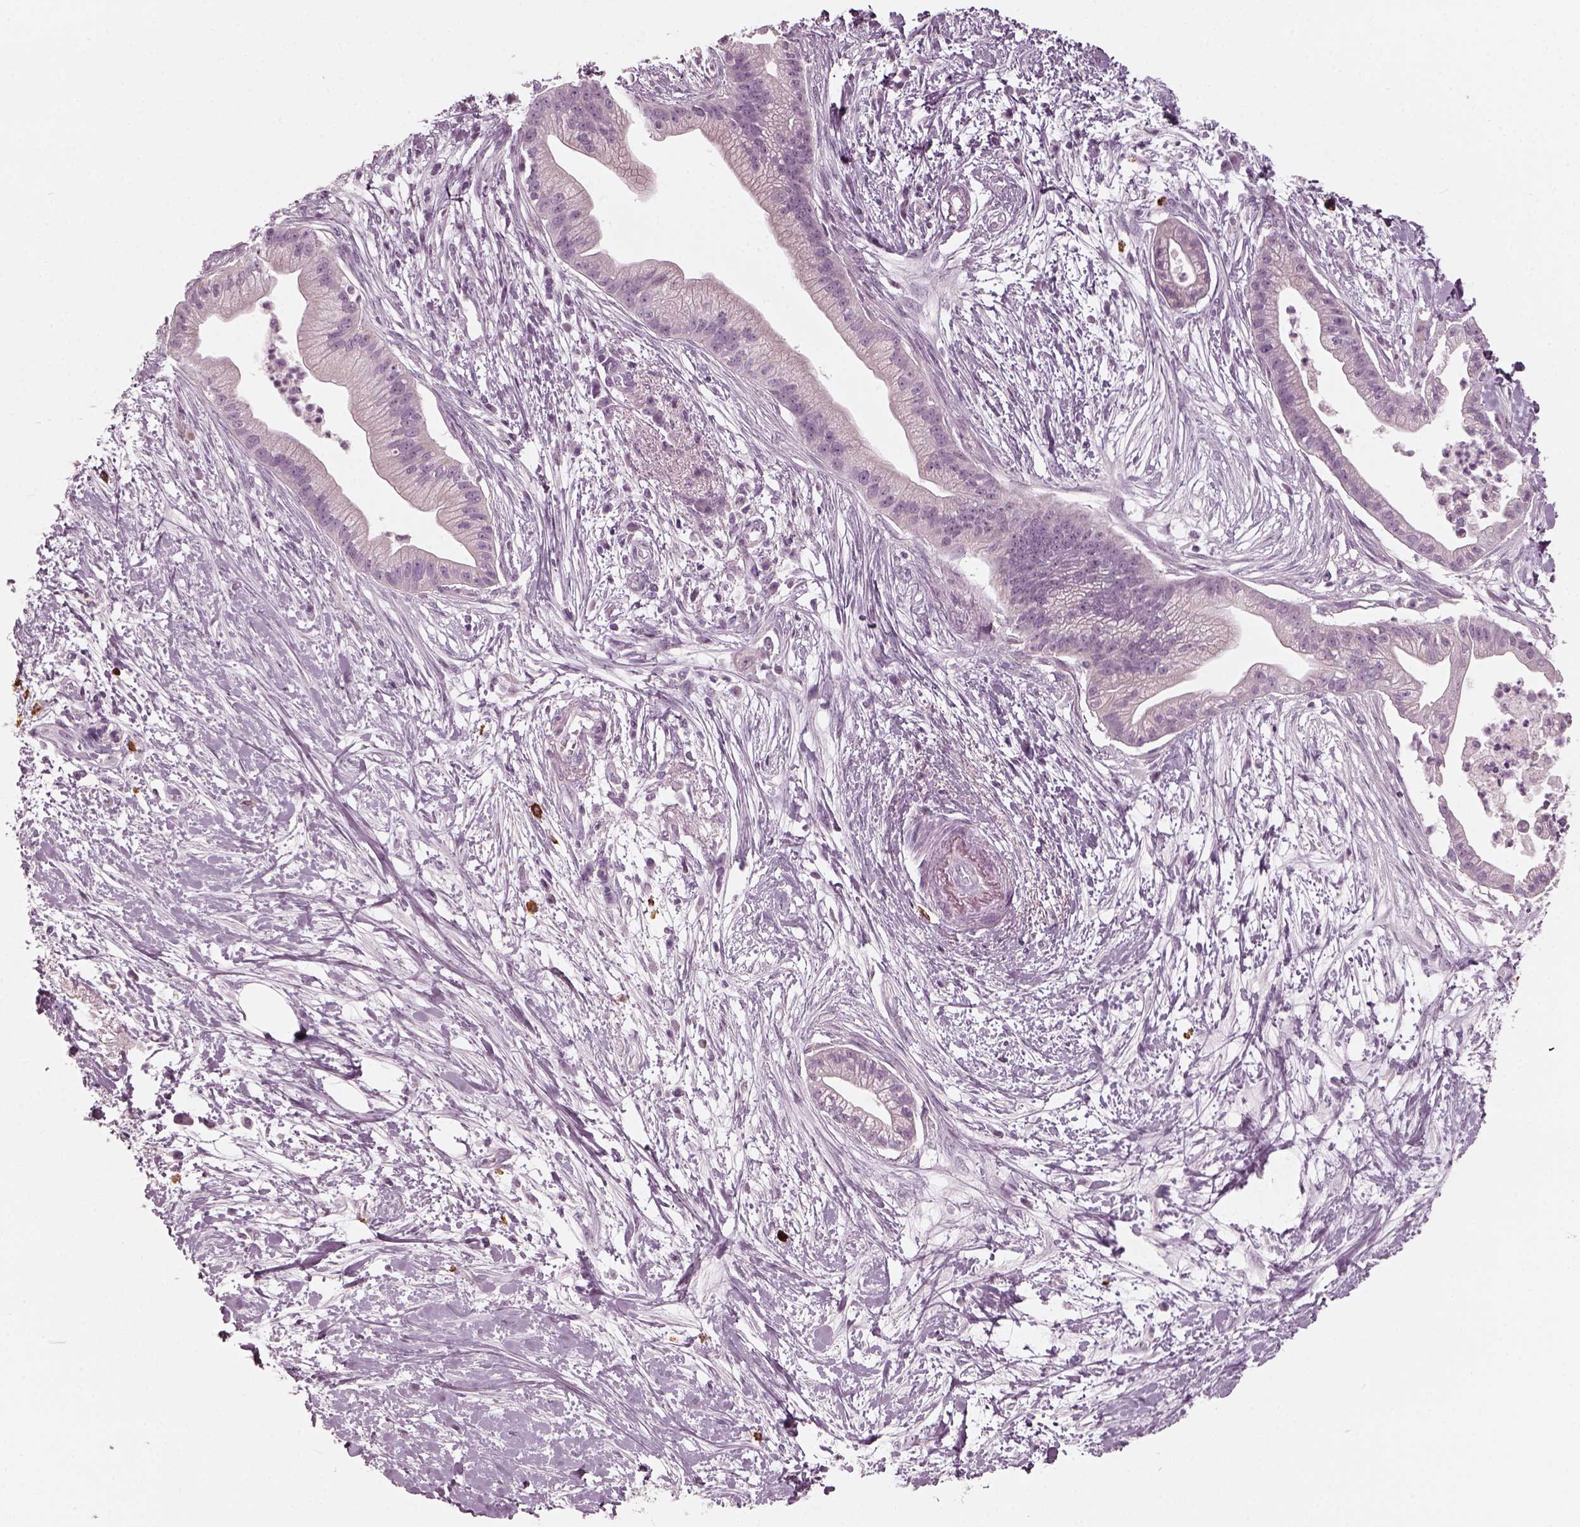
{"staining": {"intensity": "negative", "quantity": "none", "location": "none"}, "tissue": "pancreatic cancer", "cell_type": "Tumor cells", "image_type": "cancer", "snomed": [{"axis": "morphology", "description": "Normal tissue, NOS"}, {"axis": "morphology", "description": "Adenocarcinoma, NOS"}, {"axis": "topography", "description": "Lymph node"}, {"axis": "topography", "description": "Pancreas"}], "caption": "This image is of pancreatic cancer (adenocarcinoma) stained with IHC to label a protein in brown with the nuclei are counter-stained blue. There is no staining in tumor cells.", "gene": "CNTN1", "patient": {"sex": "female", "age": 58}}